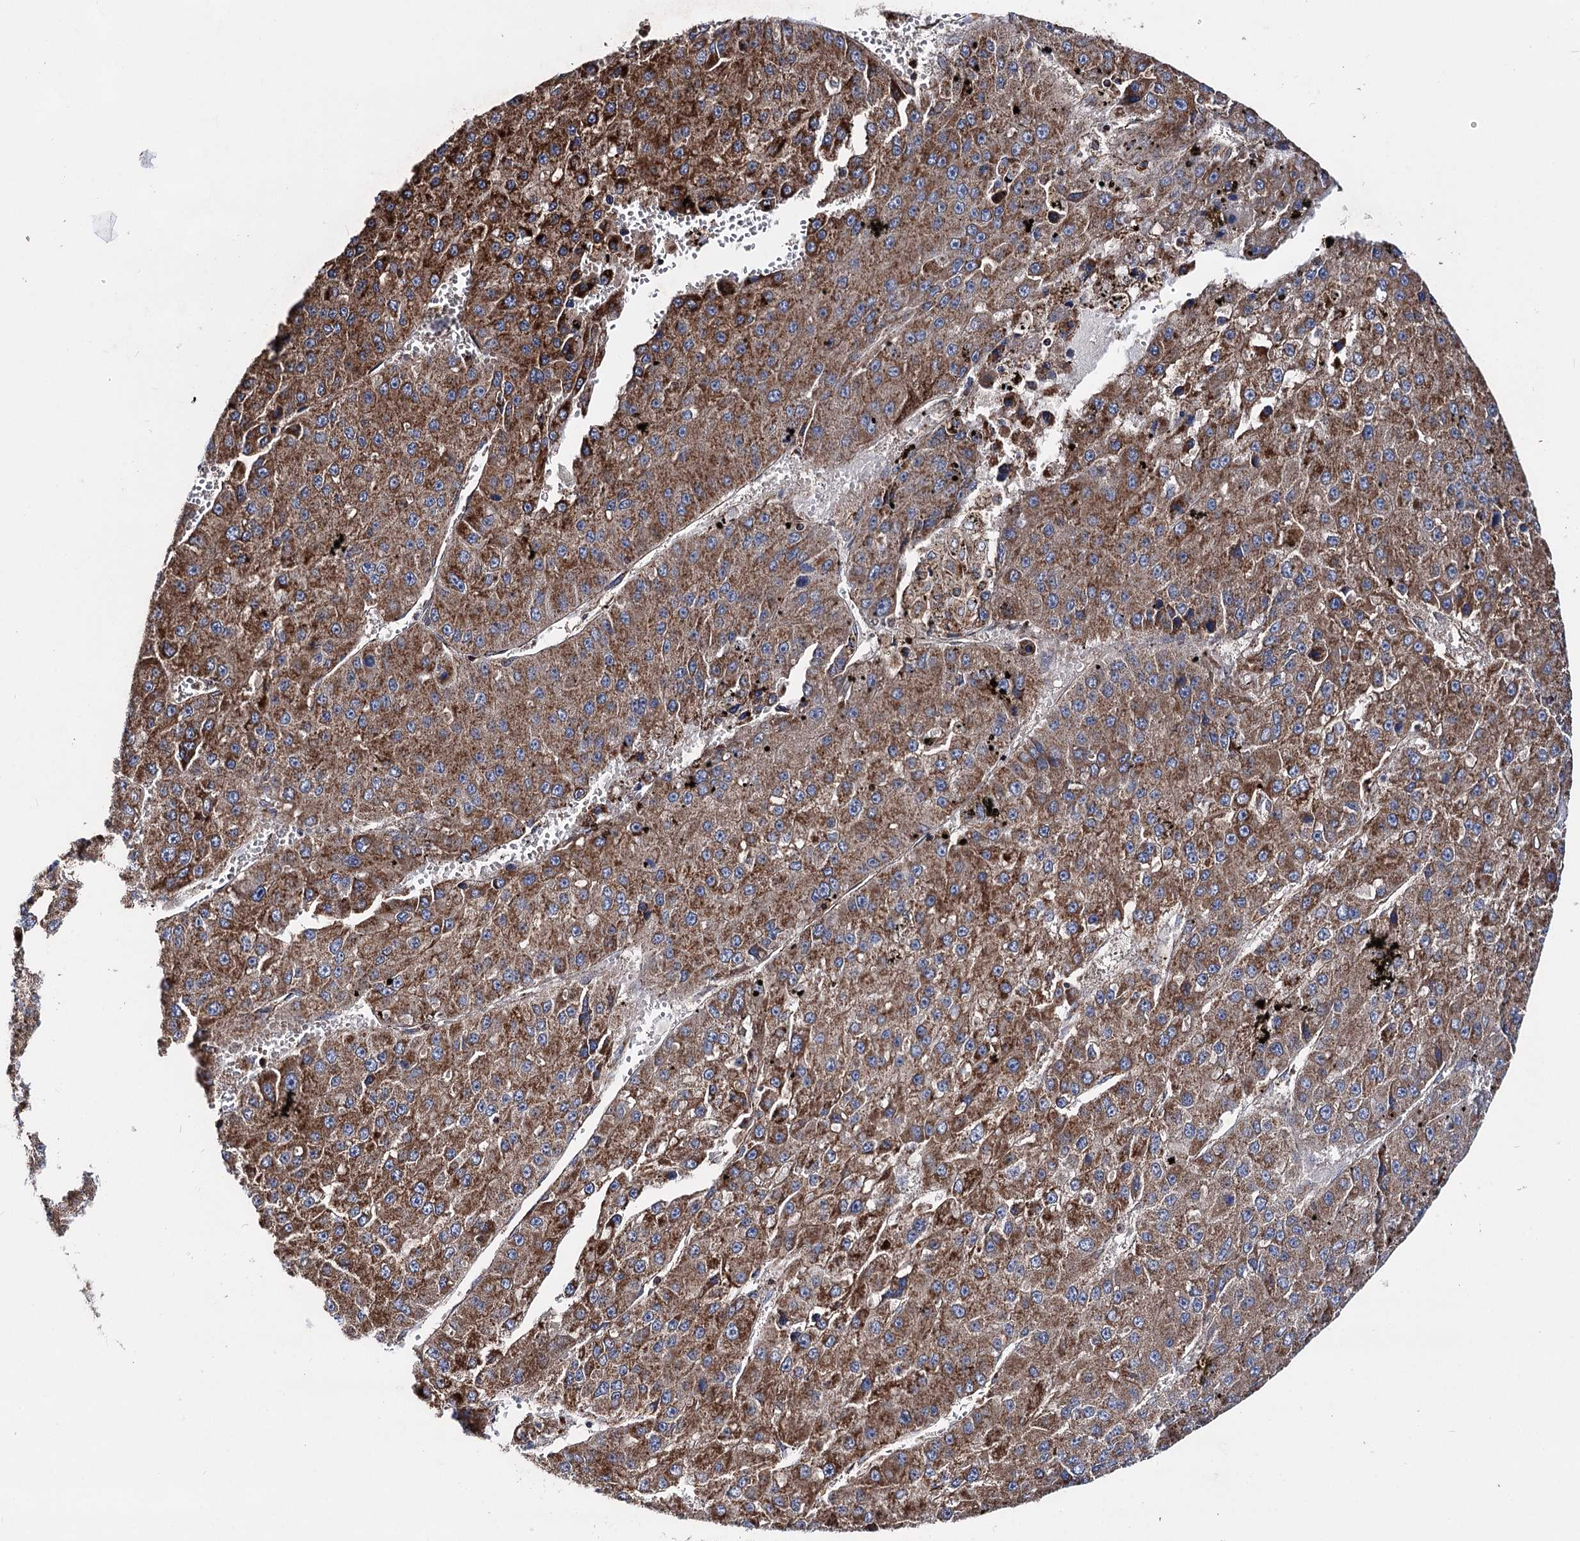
{"staining": {"intensity": "strong", "quantity": ">75%", "location": "cytoplasmic/membranous"}, "tissue": "liver cancer", "cell_type": "Tumor cells", "image_type": "cancer", "snomed": [{"axis": "morphology", "description": "Carcinoma, Hepatocellular, NOS"}, {"axis": "topography", "description": "Liver"}], "caption": "Immunohistochemical staining of liver hepatocellular carcinoma shows high levels of strong cytoplasmic/membranous staining in about >75% of tumor cells.", "gene": "MSANTD2", "patient": {"sex": "female", "age": 73}}